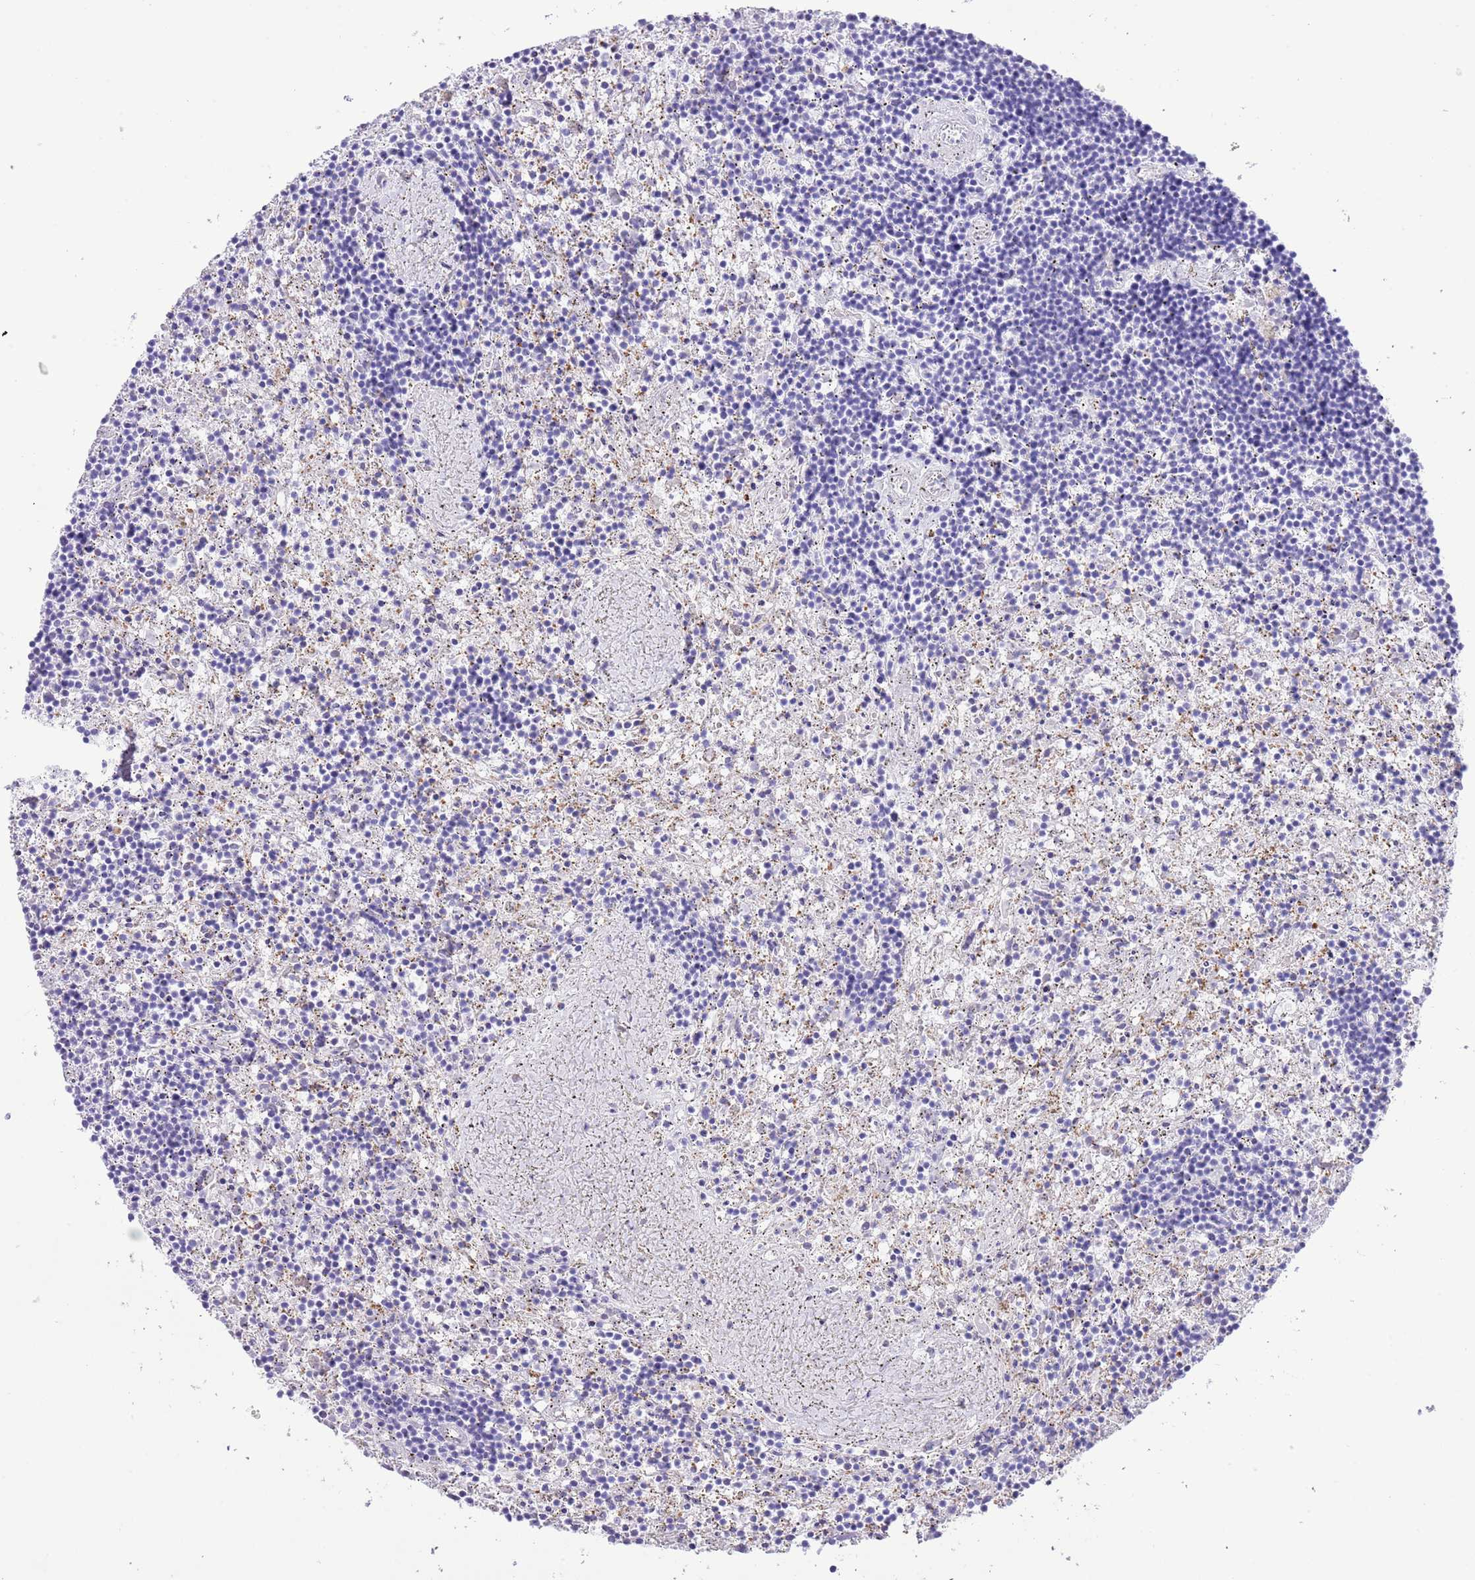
{"staining": {"intensity": "negative", "quantity": "none", "location": "none"}, "tissue": "lymphoma", "cell_type": "Tumor cells", "image_type": "cancer", "snomed": [{"axis": "morphology", "description": "Malignant lymphoma, non-Hodgkin's type, Low grade"}, {"axis": "topography", "description": "Spleen"}], "caption": "This is a image of immunohistochemistry staining of lymphoma, which shows no expression in tumor cells.", "gene": "IGF1", "patient": {"sex": "male", "age": 76}}